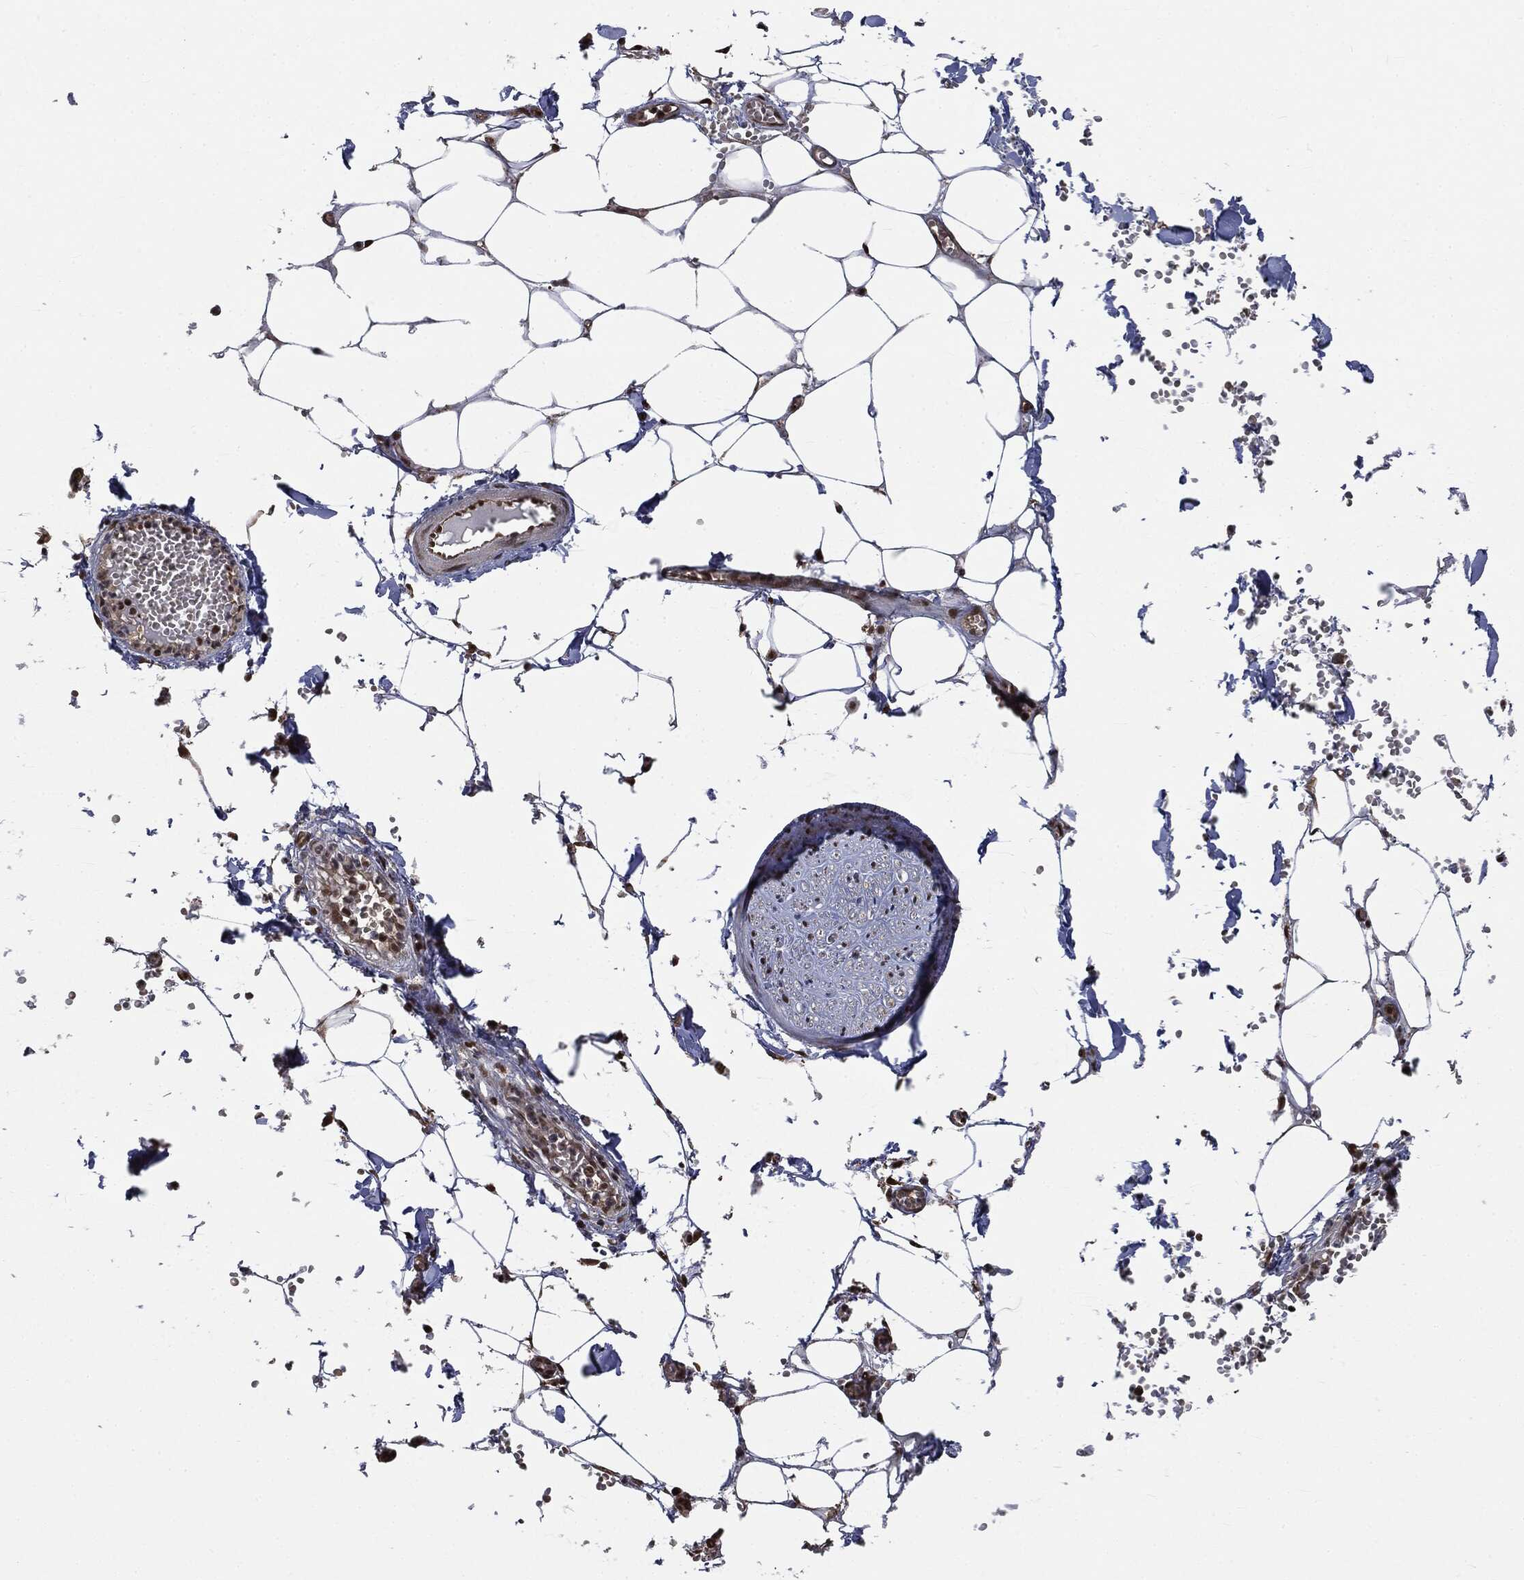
{"staining": {"intensity": "negative", "quantity": "none", "location": "none"}, "tissue": "adipose tissue", "cell_type": "Adipocytes", "image_type": "normal", "snomed": [{"axis": "morphology", "description": "Normal tissue, NOS"}, {"axis": "morphology", "description": "Squamous cell carcinoma, NOS"}, {"axis": "topography", "description": "Cartilage tissue"}, {"axis": "topography", "description": "Lung"}], "caption": "DAB (3,3'-diaminobenzidine) immunohistochemical staining of normal adipose tissue displays no significant staining in adipocytes. (DAB IHC, high magnification).", "gene": "SHLD2", "patient": {"sex": "male", "age": 66}}